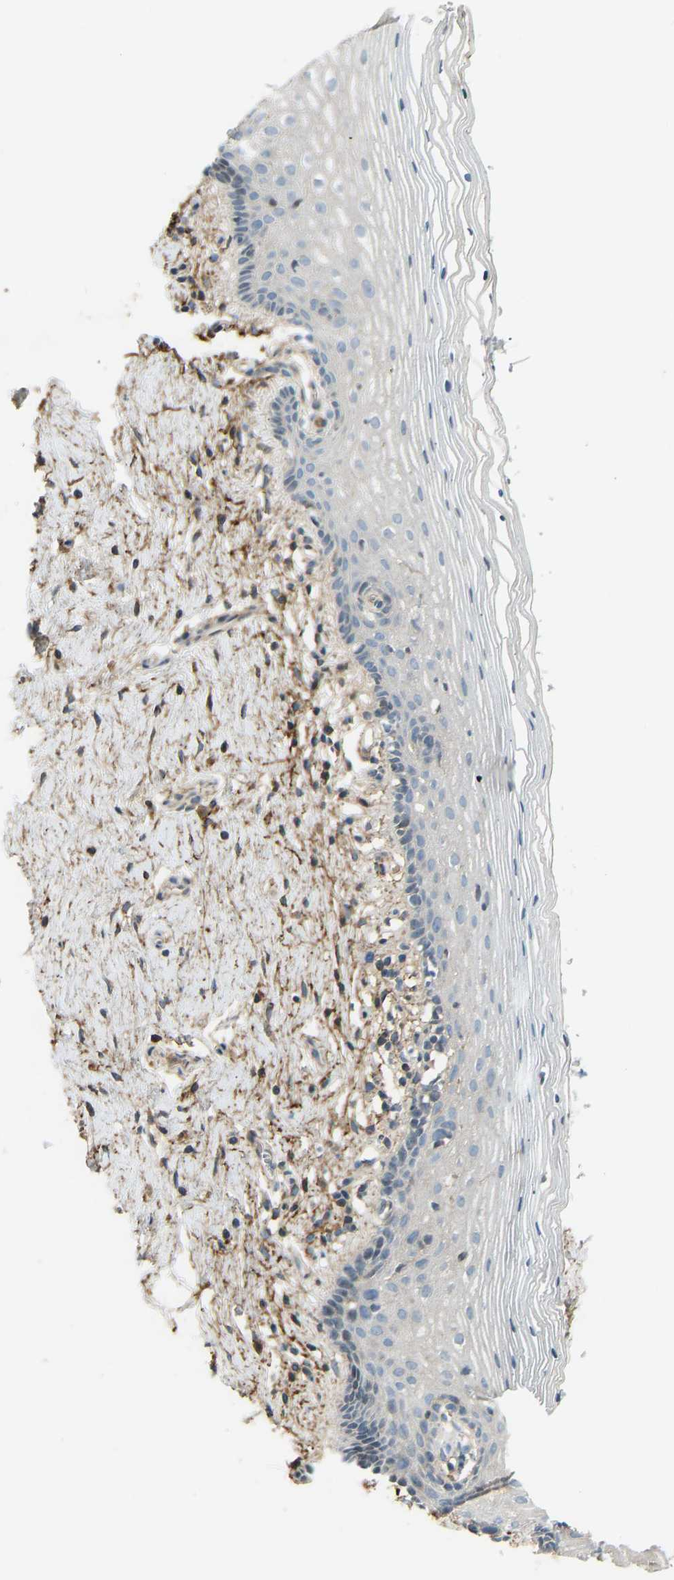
{"staining": {"intensity": "negative", "quantity": "none", "location": "none"}, "tissue": "vagina", "cell_type": "Squamous epithelial cells", "image_type": "normal", "snomed": [{"axis": "morphology", "description": "Normal tissue, NOS"}, {"axis": "topography", "description": "Vagina"}], "caption": "Squamous epithelial cells show no significant protein positivity in benign vagina. (DAB immunohistochemistry (IHC), high magnification).", "gene": "FBLN2", "patient": {"sex": "female", "age": 32}}